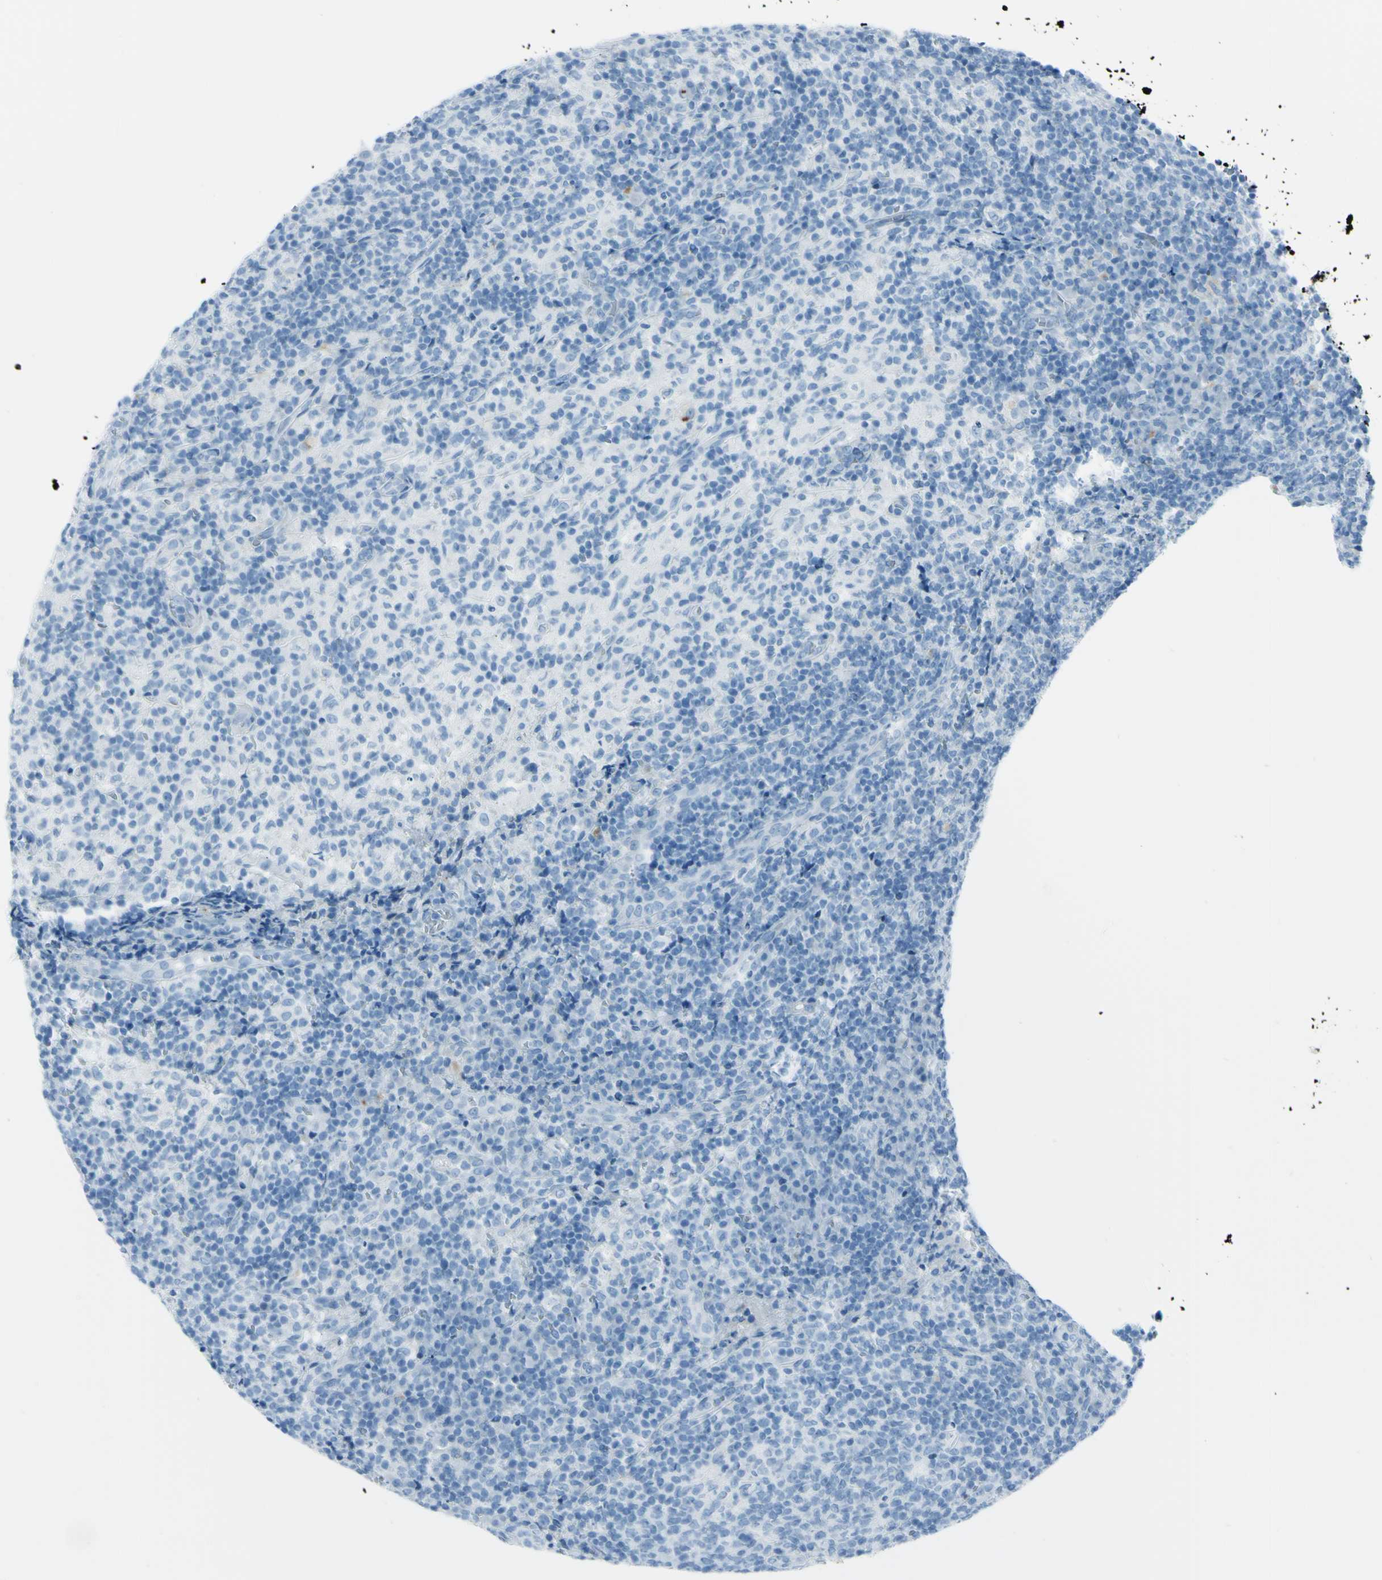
{"staining": {"intensity": "negative", "quantity": "none", "location": "none"}, "tissue": "lymph node", "cell_type": "Germinal center cells", "image_type": "normal", "snomed": [{"axis": "morphology", "description": "Normal tissue, NOS"}, {"axis": "morphology", "description": "Inflammation, NOS"}, {"axis": "topography", "description": "Lymph node"}], "caption": "Germinal center cells show no significant protein positivity in benign lymph node. (DAB (3,3'-diaminobenzidine) IHC, high magnification).", "gene": "AFP", "patient": {"sex": "male", "age": 55}}